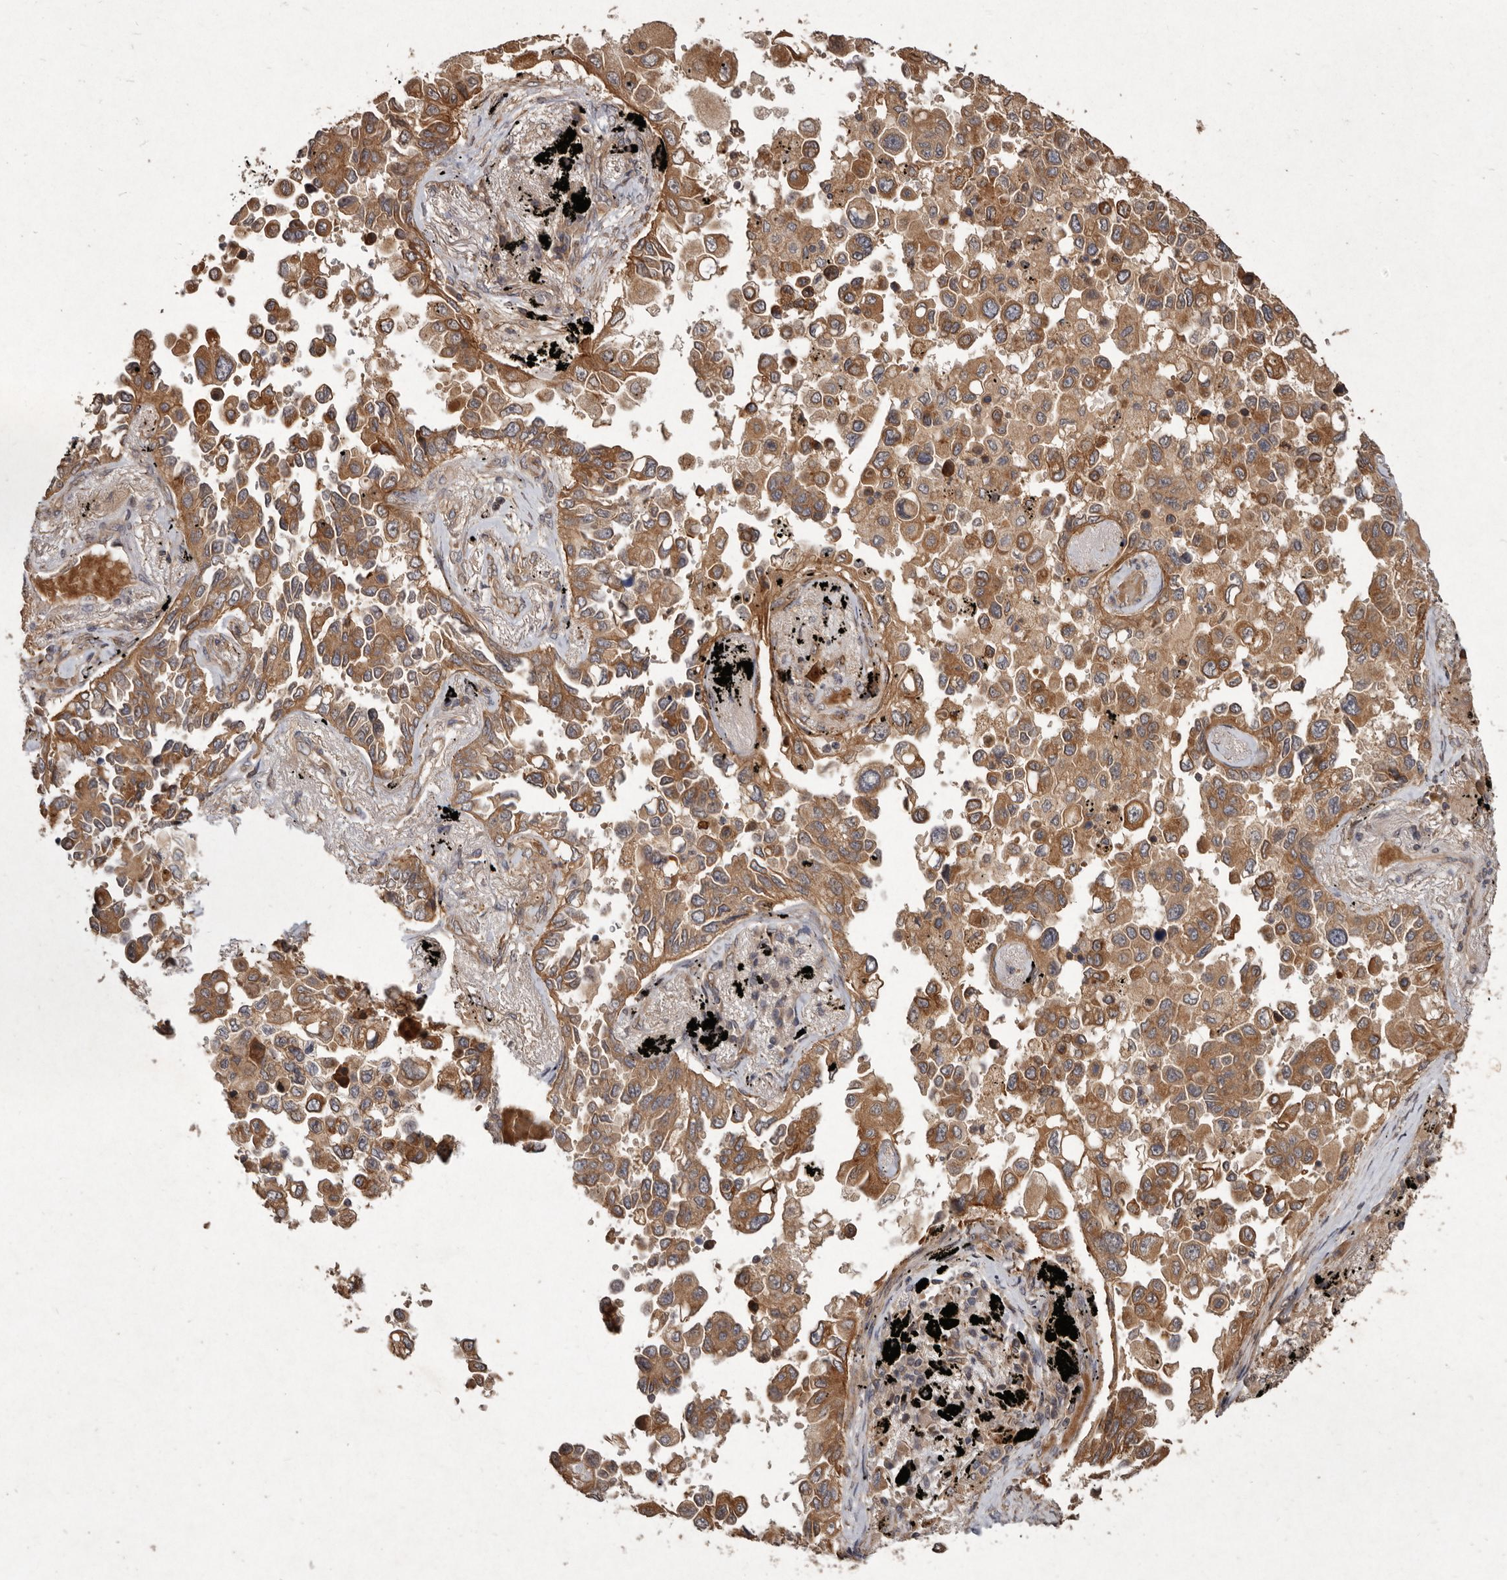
{"staining": {"intensity": "moderate", "quantity": ">75%", "location": "cytoplasmic/membranous"}, "tissue": "lung cancer", "cell_type": "Tumor cells", "image_type": "cancer", "snomed": [{"axis": "morphology", "description": "Adenocarcinoma, NOS"}, {"axis": "topography", "description": "Lung"}], "caption": "Adenocarcinoma (lung) tissue shows moderate cytoplasmic/membranous expression in approximately >75% of tumor cells, visualized by immunohistochemistry.", "gene": "SEMA3A", "patient": {"sex": "female", "age": 67}}